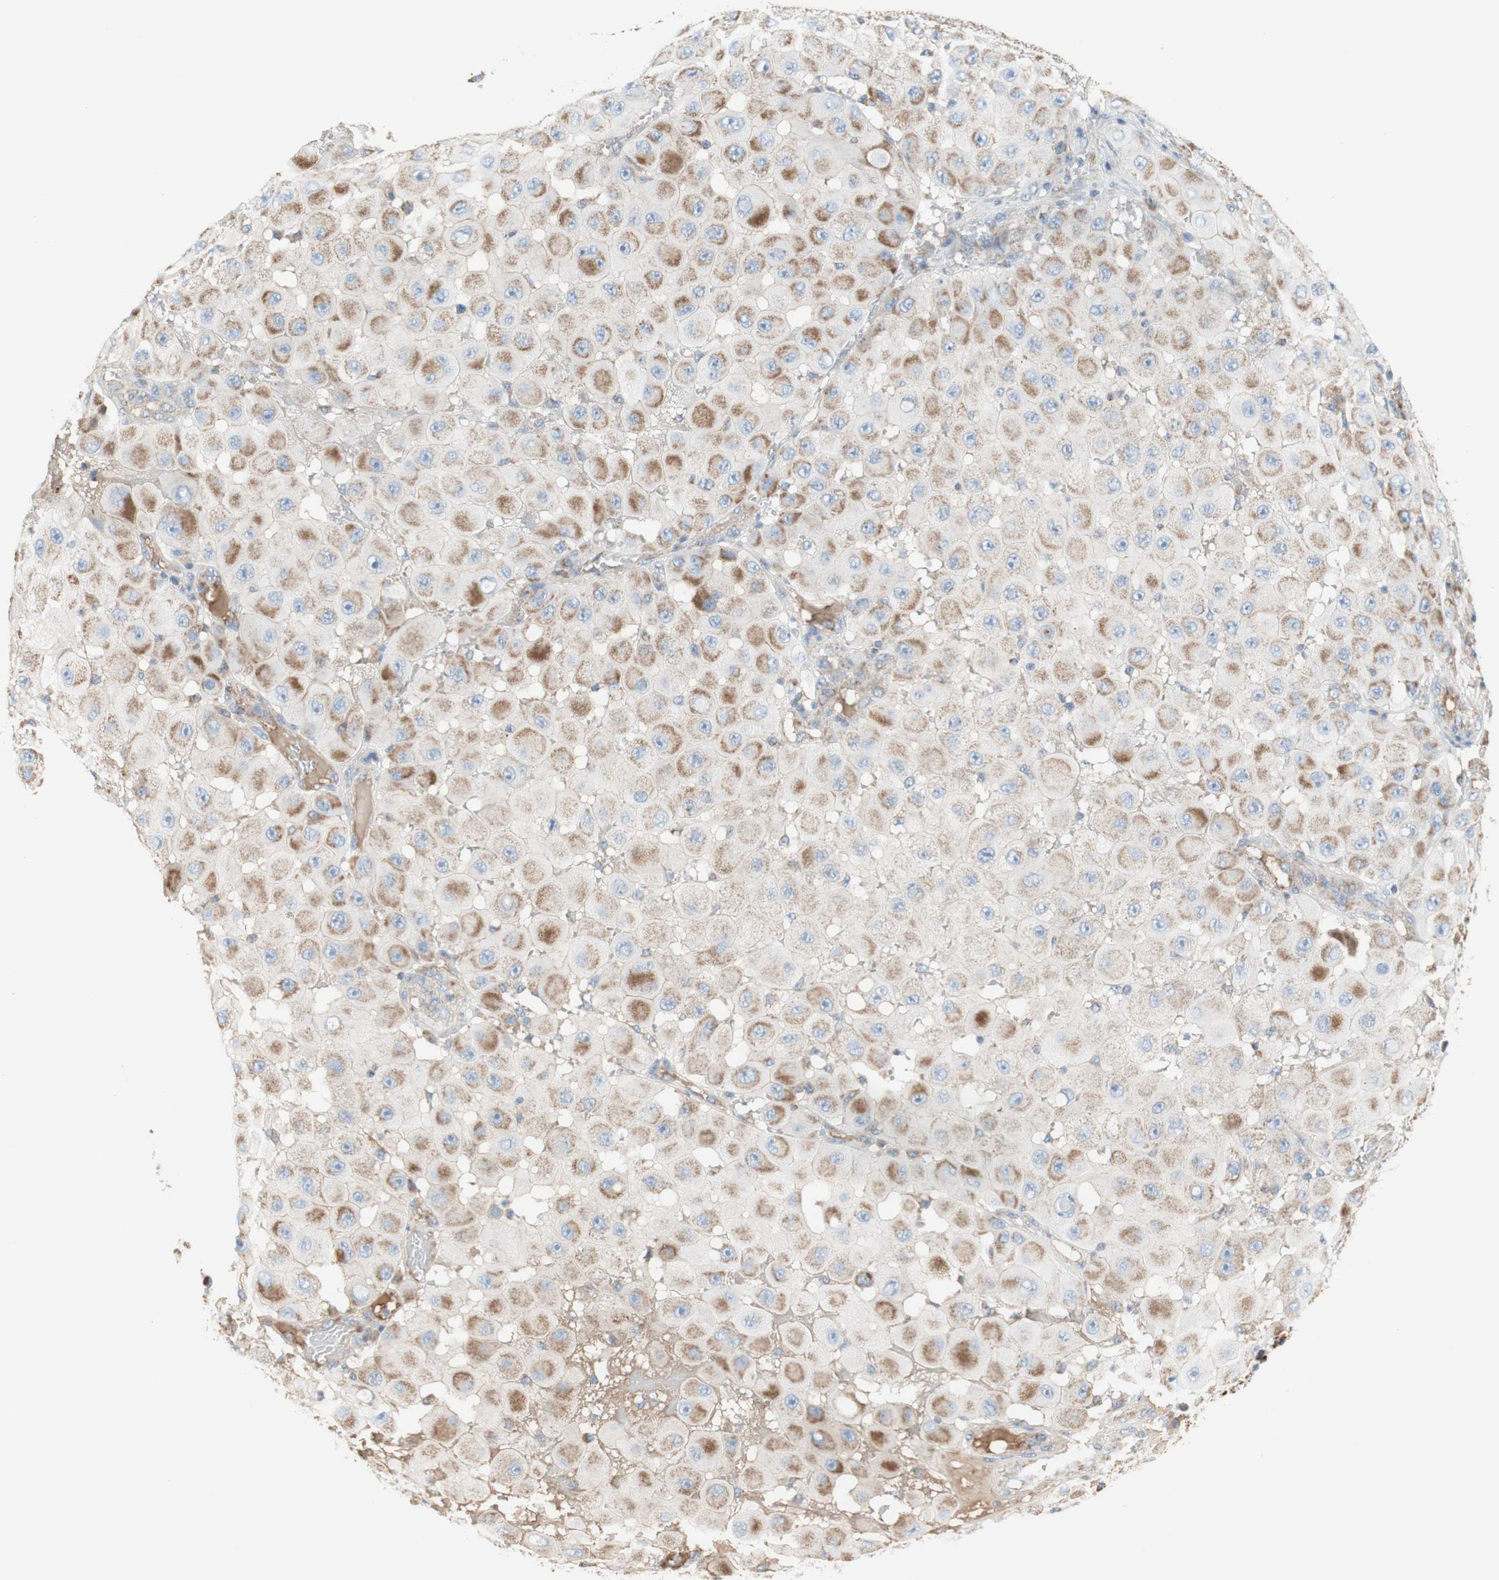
{"staining": {"intensity": "moderate", "quantity": ">75%", "location": "cytoplasmic/membranous"}, "tissue": "melanoma", "cell_type": "Tumor cells", "image_type": "cancer", "snomed": [{"axis": "morphology", "description": "Malignant melanoma, NOS"}, {"axis": "topography", "description": "Skin"}], "caption": "Protein analysis of melanoma tissue exhibits moderate cytoplasmic/membranous positivity in about >75% of tumor cells.", "gene": "SDHB", "patient": {"sex": "female", "age": 81}}